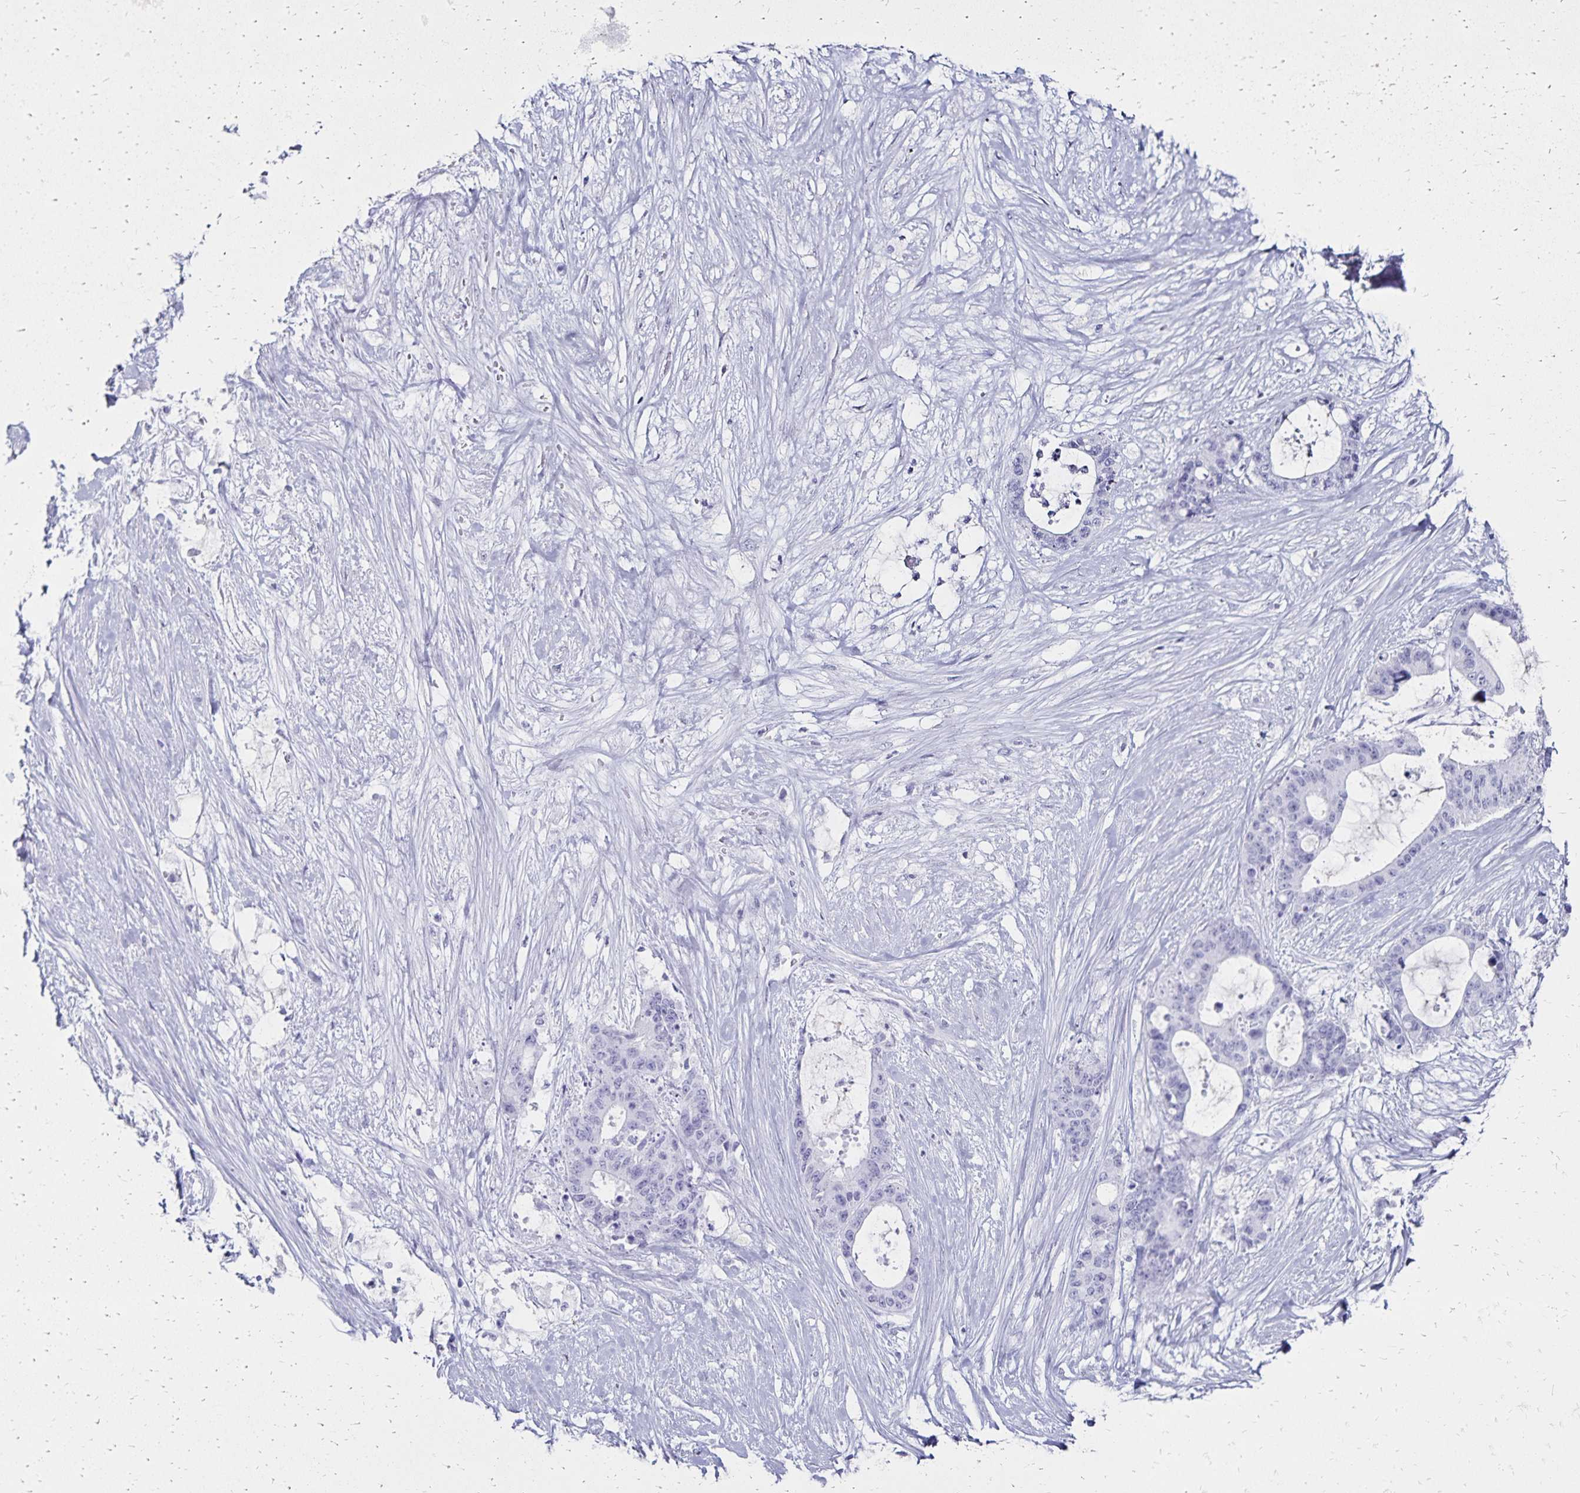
{"staining": {"intensity": "negative", "quantity": "none", "location": "none"}, "tissue": "liver cancer", "cell_type": "Tumor cells", "image_type": "cancer", "snomed": [{"axis": "morphology", "description": "Normal tissue, NOS"}, {"axis": "morphology", "description": "Cholangiocarcinoma"}, {"axis": "topography", "description": "Liver"}, {"axis": "topography", "description": "Peripheral nerve tissue"}], "caption": "Immunohistochemistry photomicrograph of neoplastic tissue: liver cancer stained with DAB (3,3'-diaminobenzidine) reveals no significant protein expression in tumor cells.", "gene": "GIP", "patient": {"sex": "female", "age": 73}}